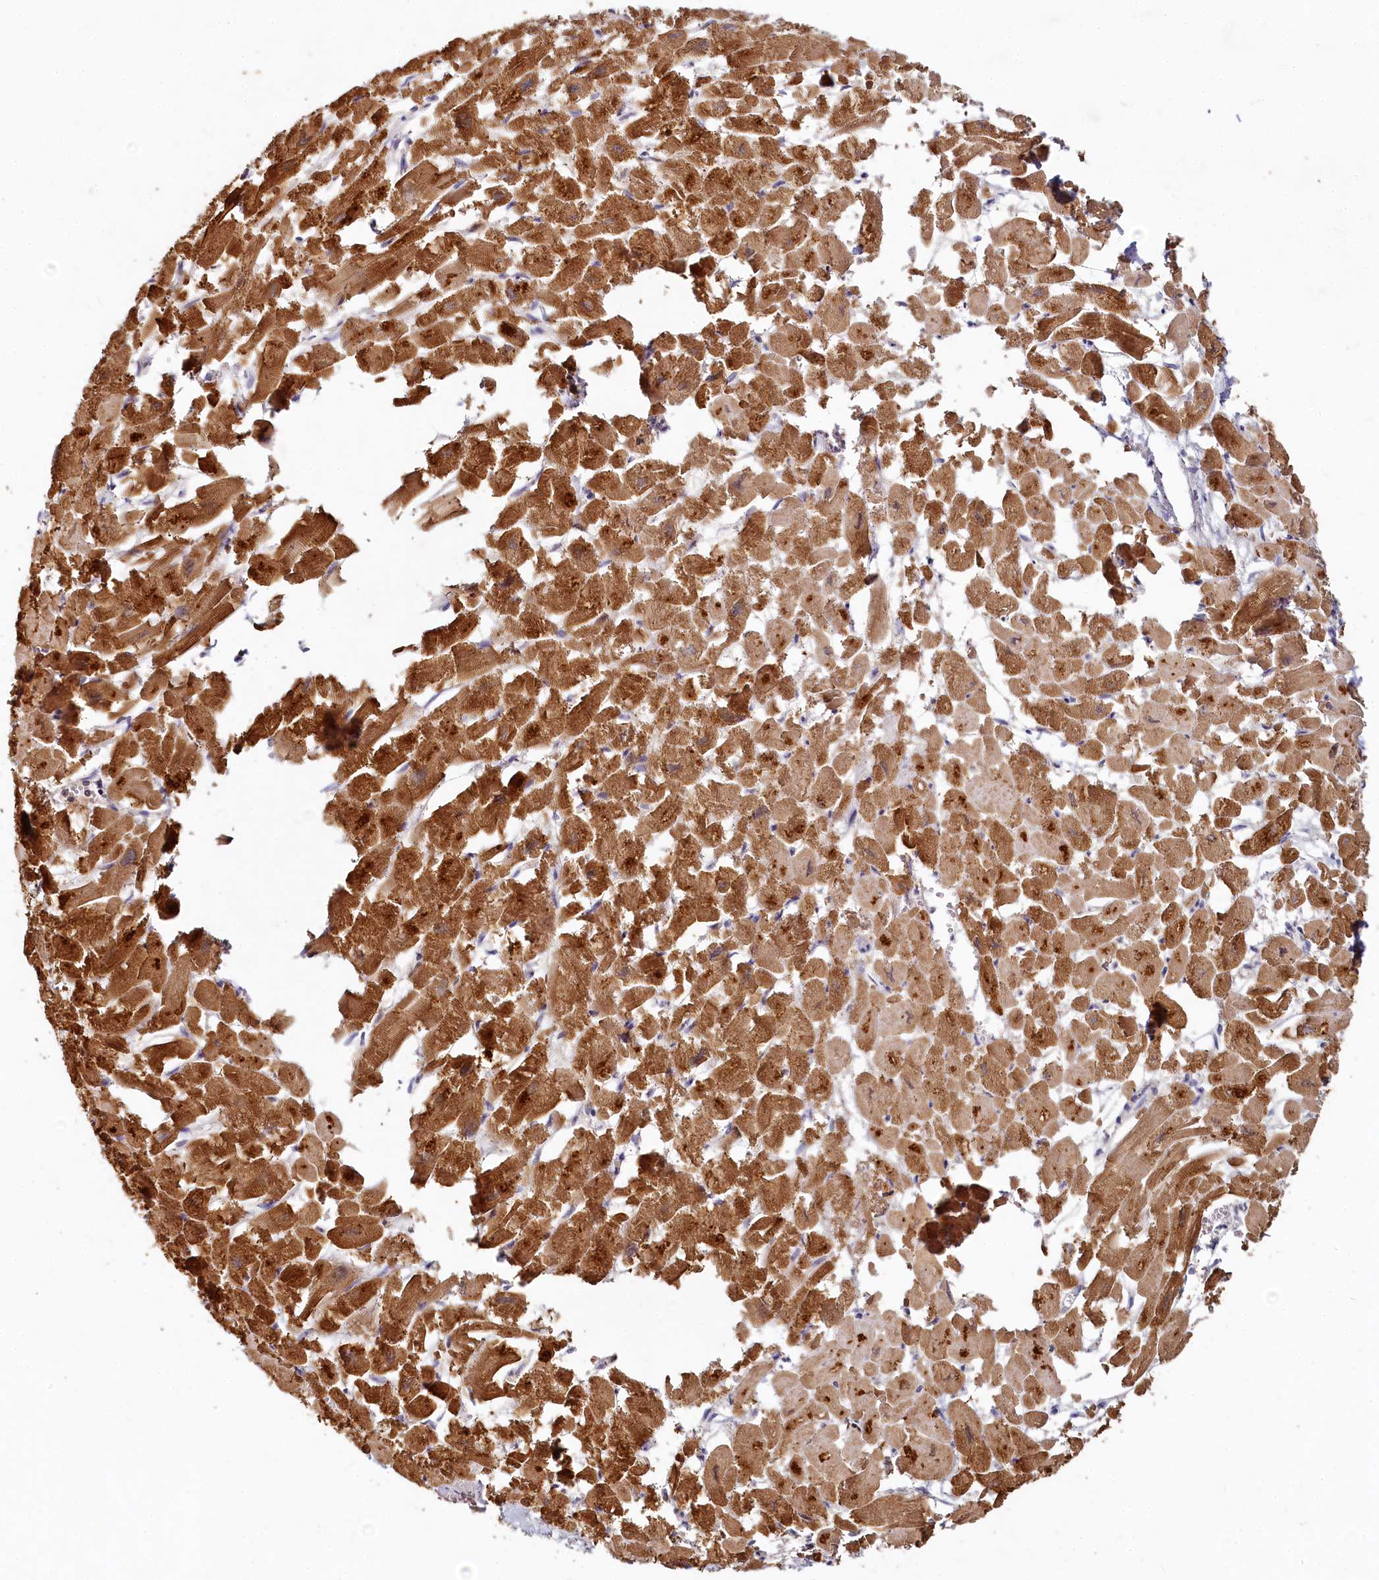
{"staining": {"intensity": "strong", "quantity": ">75%", "location": "cytoplasmic/membranous"}, "tissue": "heart muscle", "cell_type": "Cardiomyocytes", "image_type": "normal", "snomed": [{"axis": "morphology", "description": "Normal tissue, NOS"}, {"axis": "topography", "description": "Heart"}], "caption": "Cardiomyocytes display strong cytoplasmic/membranous staining in about >75% of cells in benign heart muscle.", "gene": "HERC3", "patient": {"sex": "male", "age": 54}}